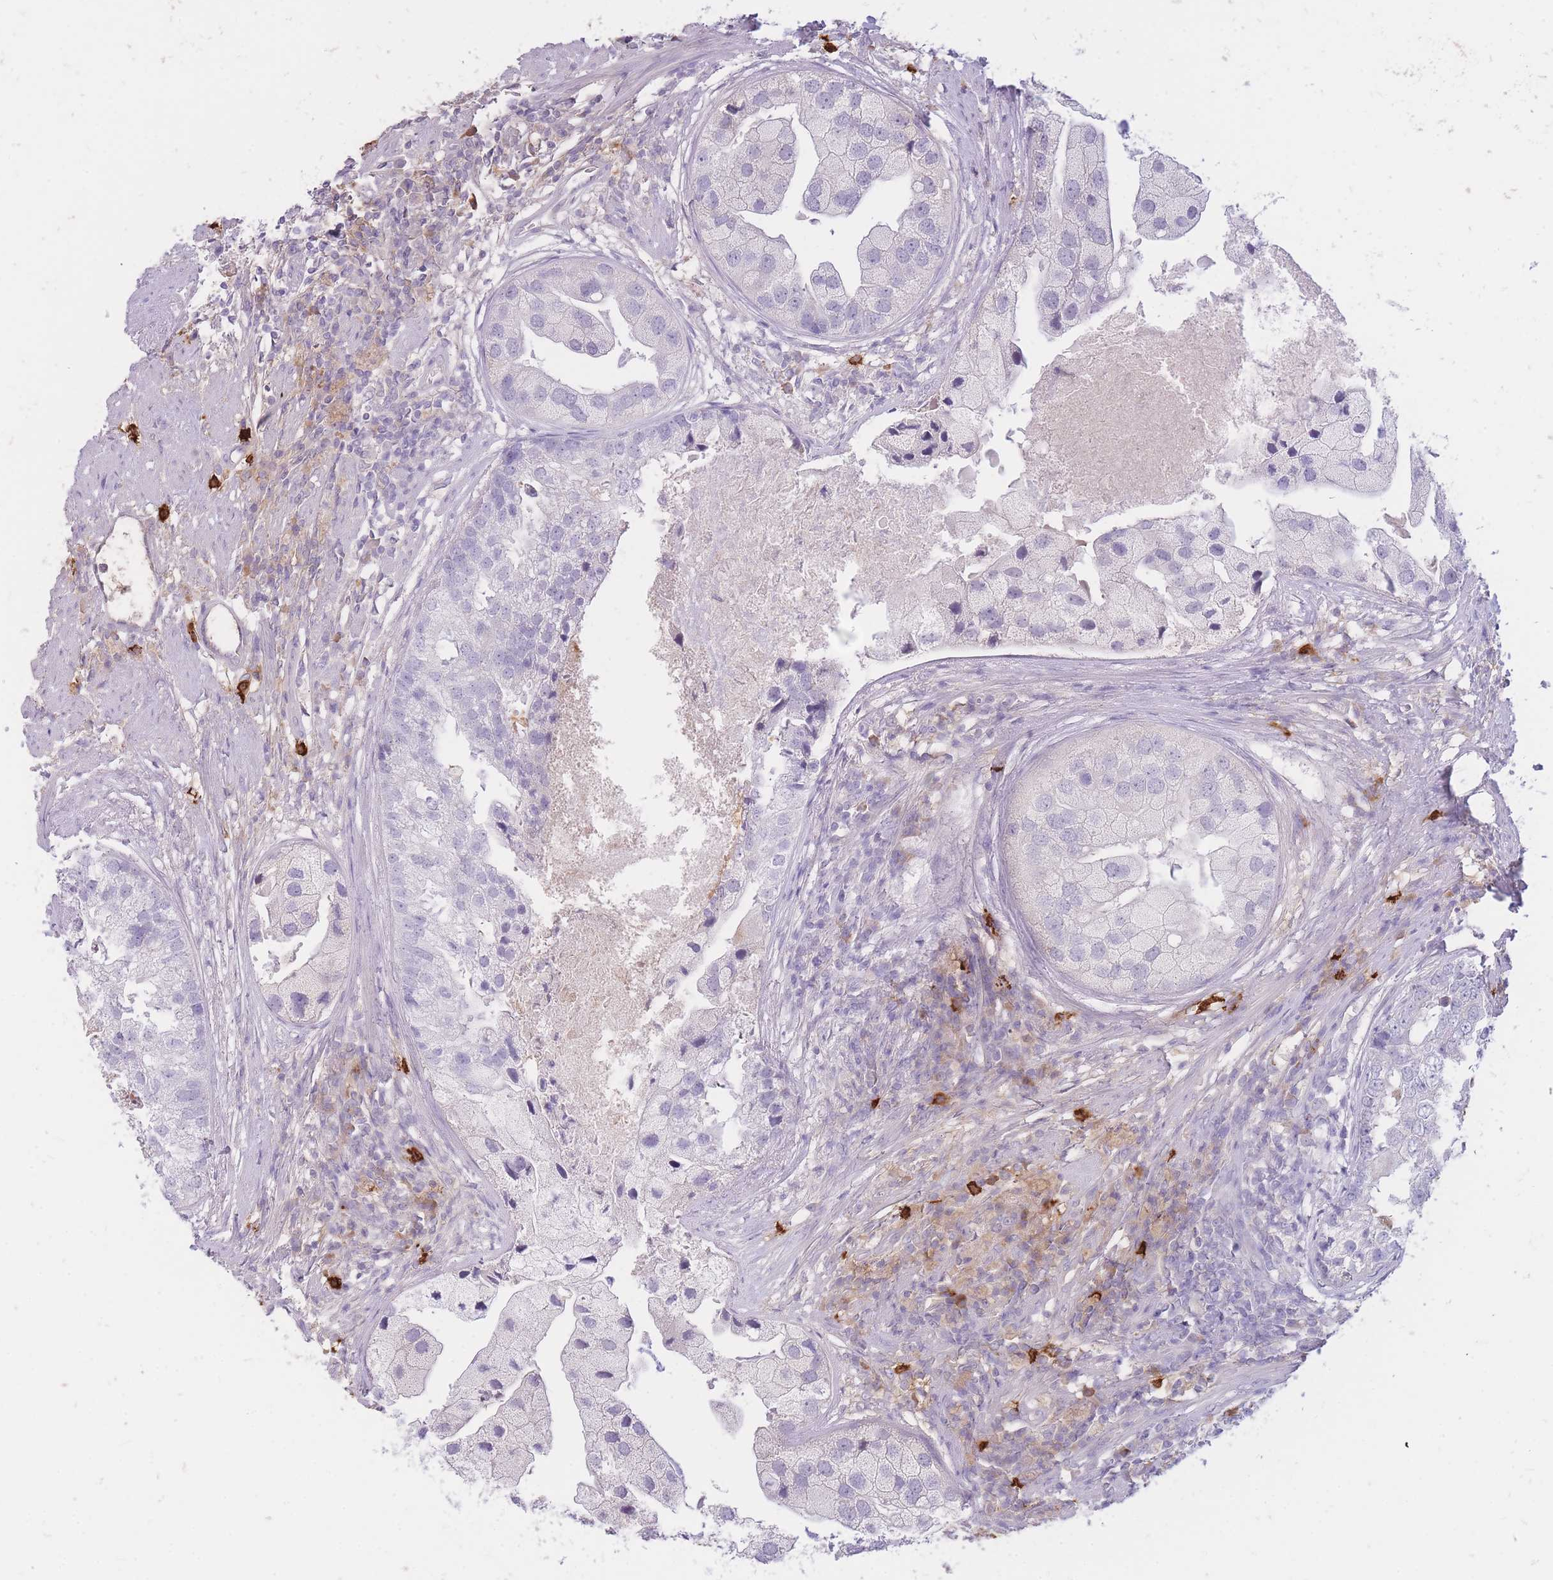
{"staining": {"intensity": "negative", "quantity": "none", "location": "none"}, "tissue": "prostate cancer", "cell_type": "Tumor cells", "image_type": "cancer", "snomed": [{"axis": "morphology", "description": "Adenocarcinoma, High grade"}, {"axis": "topography", "description": "Prostate"}], "caption": "Immunohistochemical staining of human prostate cancer demonstrates no significant positivity in tumor cells. (Brightfield microscopy of DAB immunohistochemistry (IHC) at high magnification).", "gene": "TPSD1", "patient": {"sex": "male", "age": 62}}